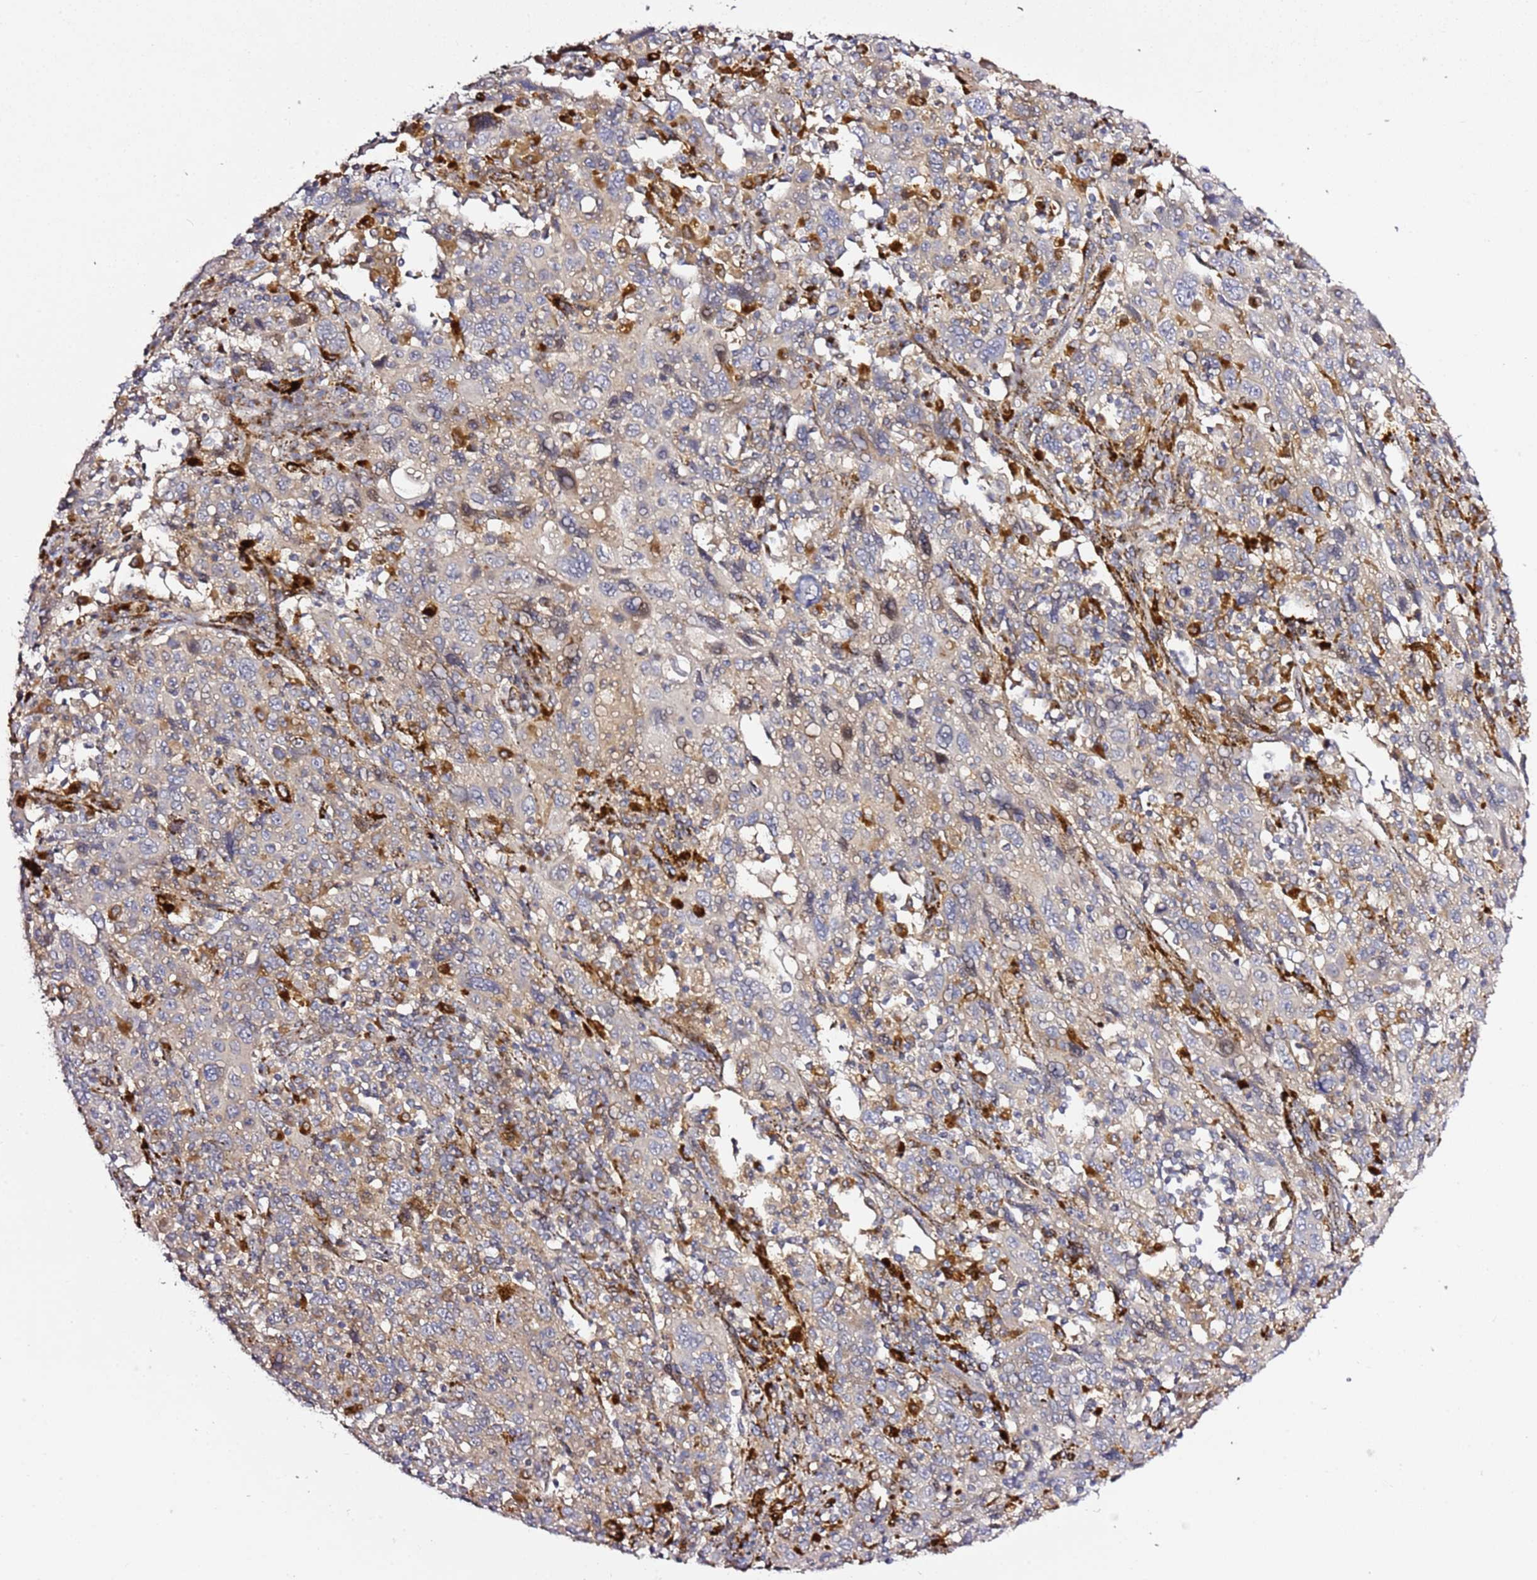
{"staining": {"intensity": "weak", "quantity": "<25%", "location": "cytoplasmic/membranous"}, "tissue": "cervical cancer", "cell_type": "Tumor cells", "image_type": "cancer", "snomed": [{"axis": "morphology", "description": "Squamous cell carcinoma, NOS"}, {"axis": "topography", "description": "Cervix"}], "caption": "Photomicrograph shows no significant protein positivity in tumor cells of cervical squamous cell carcinoma.", "gene": "PVRIG", "patient": {"sex": "female", "age": 46}}